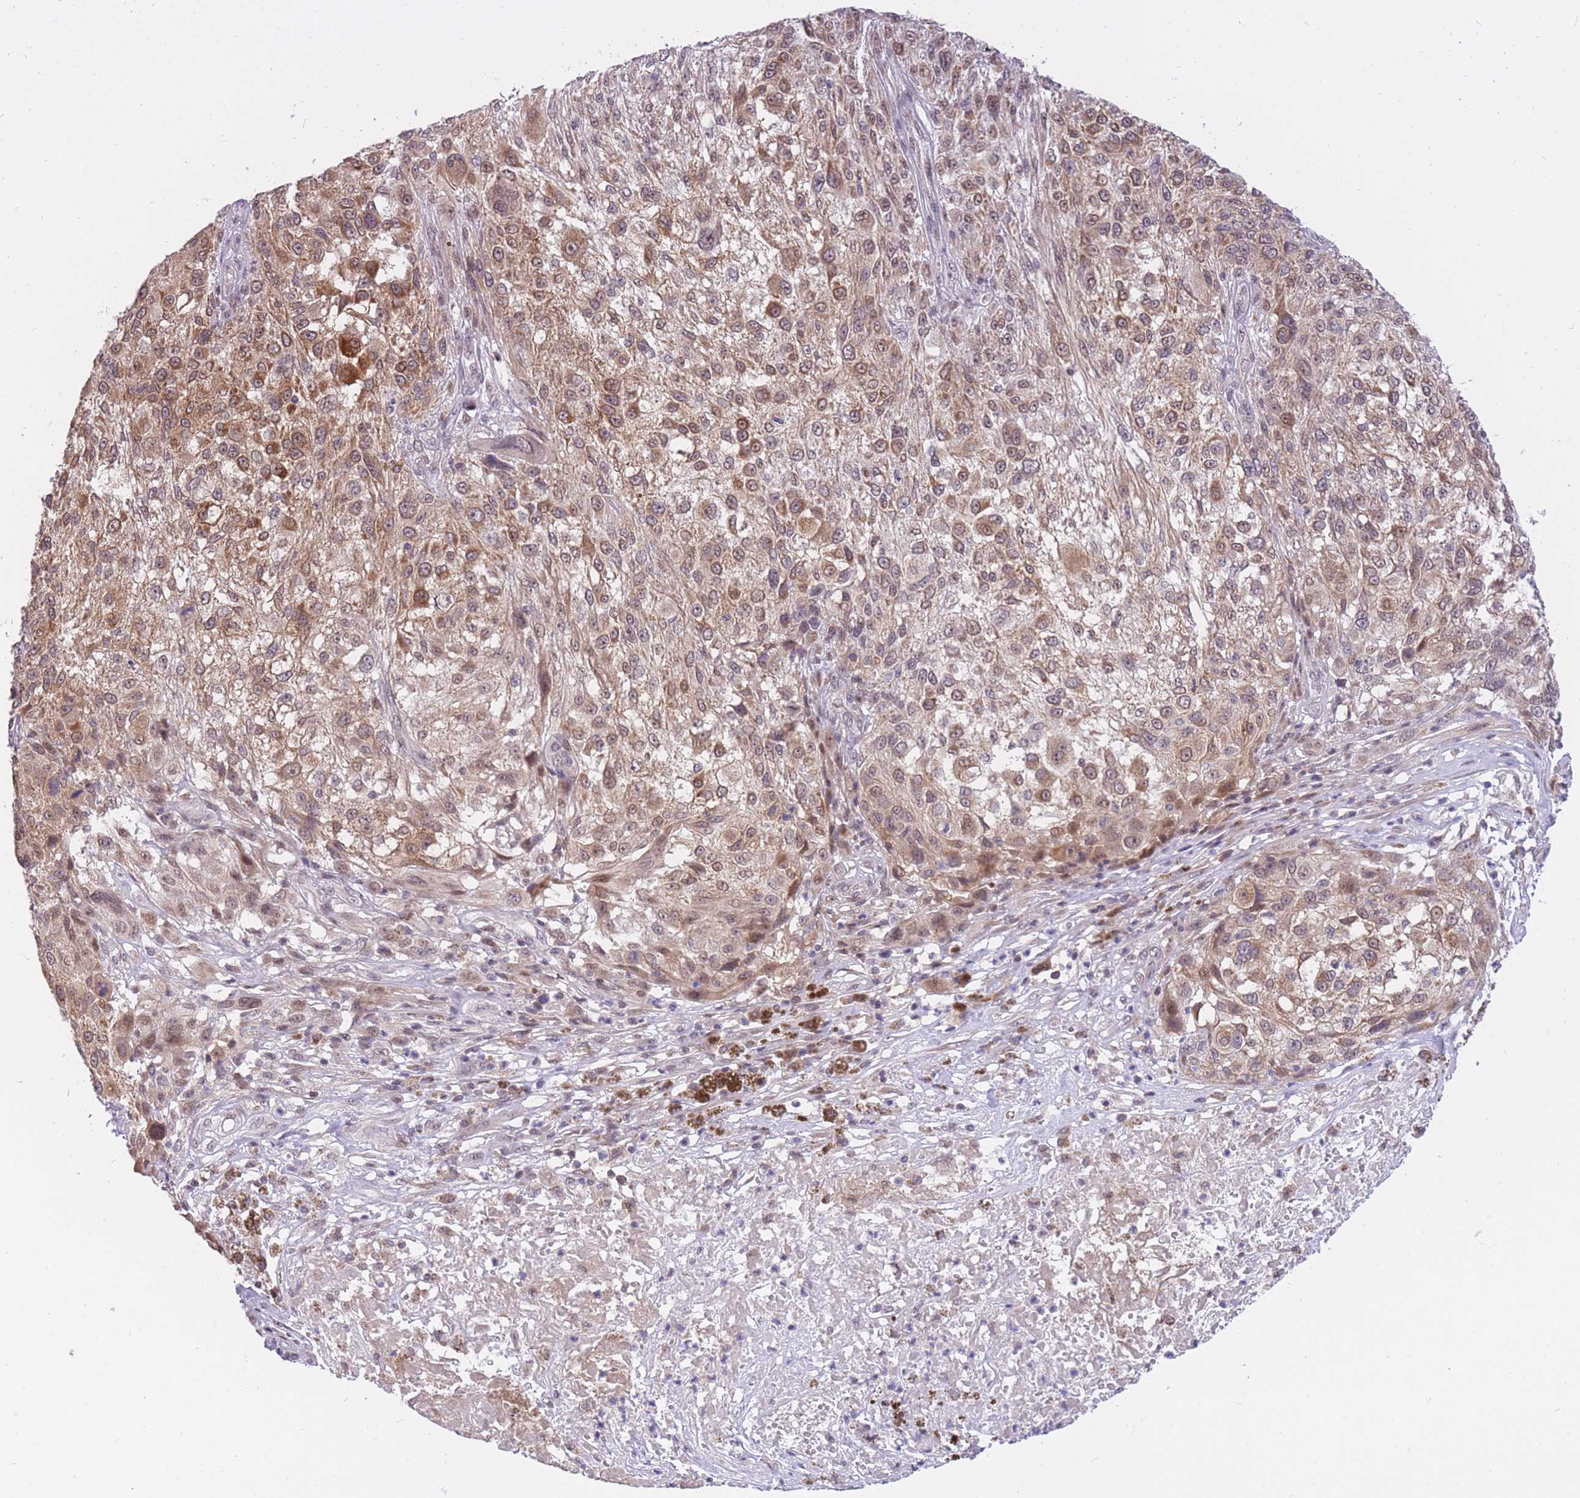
{"staining": {"intensity": "moderate", "quantity": ">75%", "location": "cytoplasmic/membranous"}, "tissue": "melanoma", "cell_type": "Tumor cells", "image_type": "cancer", "snomed": [{"axis": "morphology", "description": "Normal morphology"}, {"axis": "morphology", "description": "Malignant melanoma, NOS"}, {"axis": "topography", "description": "Skin"}], "caption": "Approximately >75% of tumor cells in melanoma display moderate cytoplasmic/membranous protein positivity as visualized by brown immunohistochemical staining.", "gene": "MINDY2", "patient": {"sex": "female", "age": 72}}